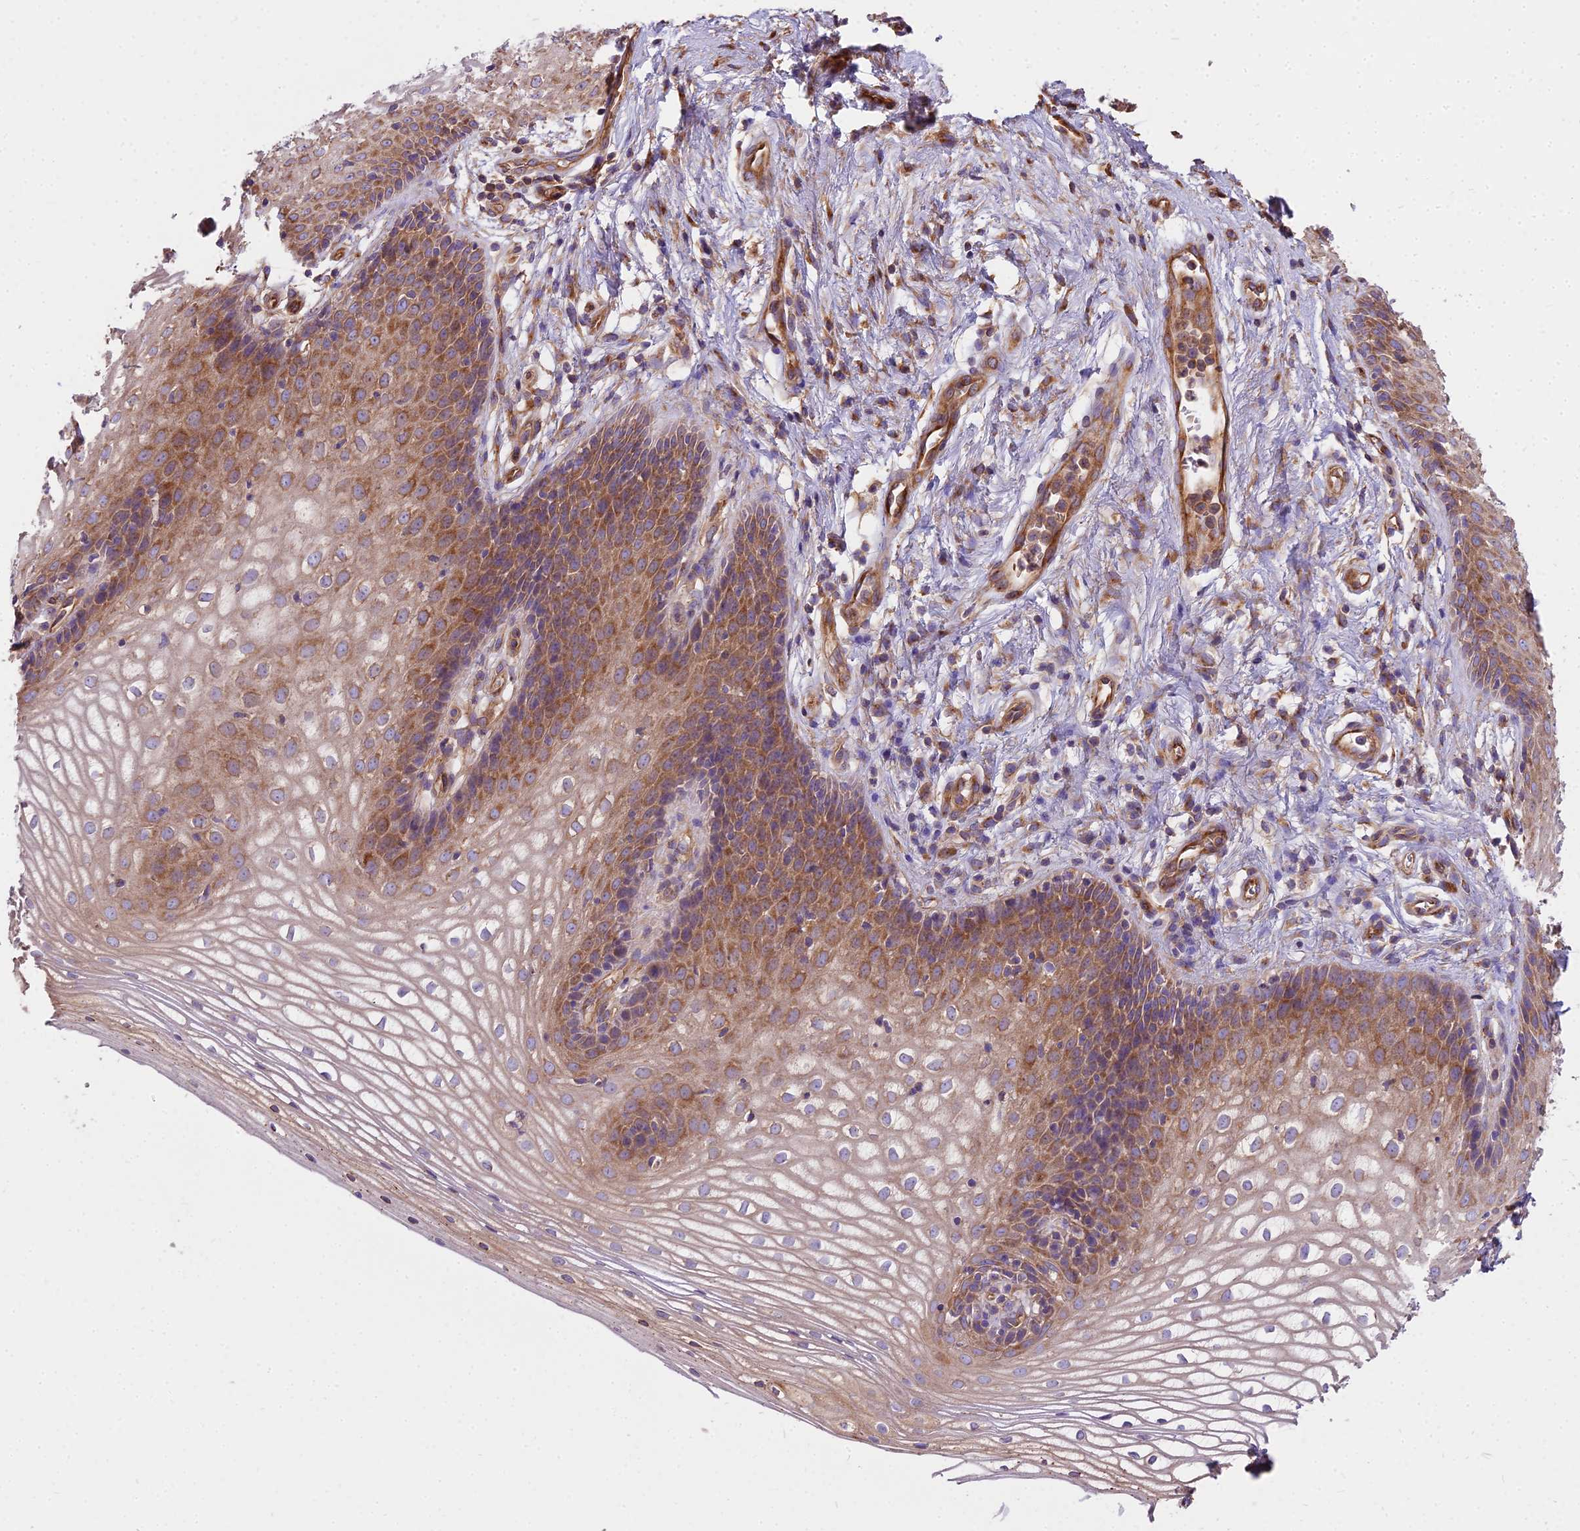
{"staining": {"intensity": "moderate", "quantity": ">75%", "location": "cytoplasmic/membranous"}, "tissue": "vagina", "cell_type": "Squamous epithelial cells", "image_type": "normal", "snomed": [{"axis": "morphology", "description": "Normal tissue, NOS"}, {"axis": "topography", "description": "Vagina"}], "caption": "This image reveals IHC staining of normal vagina, with medium moderate cytoplasmic/membranous staining in about >75% of squamous epithelial cells.", "gene": "DCTN3", "patient": {"sex": "female", "age": 34}}